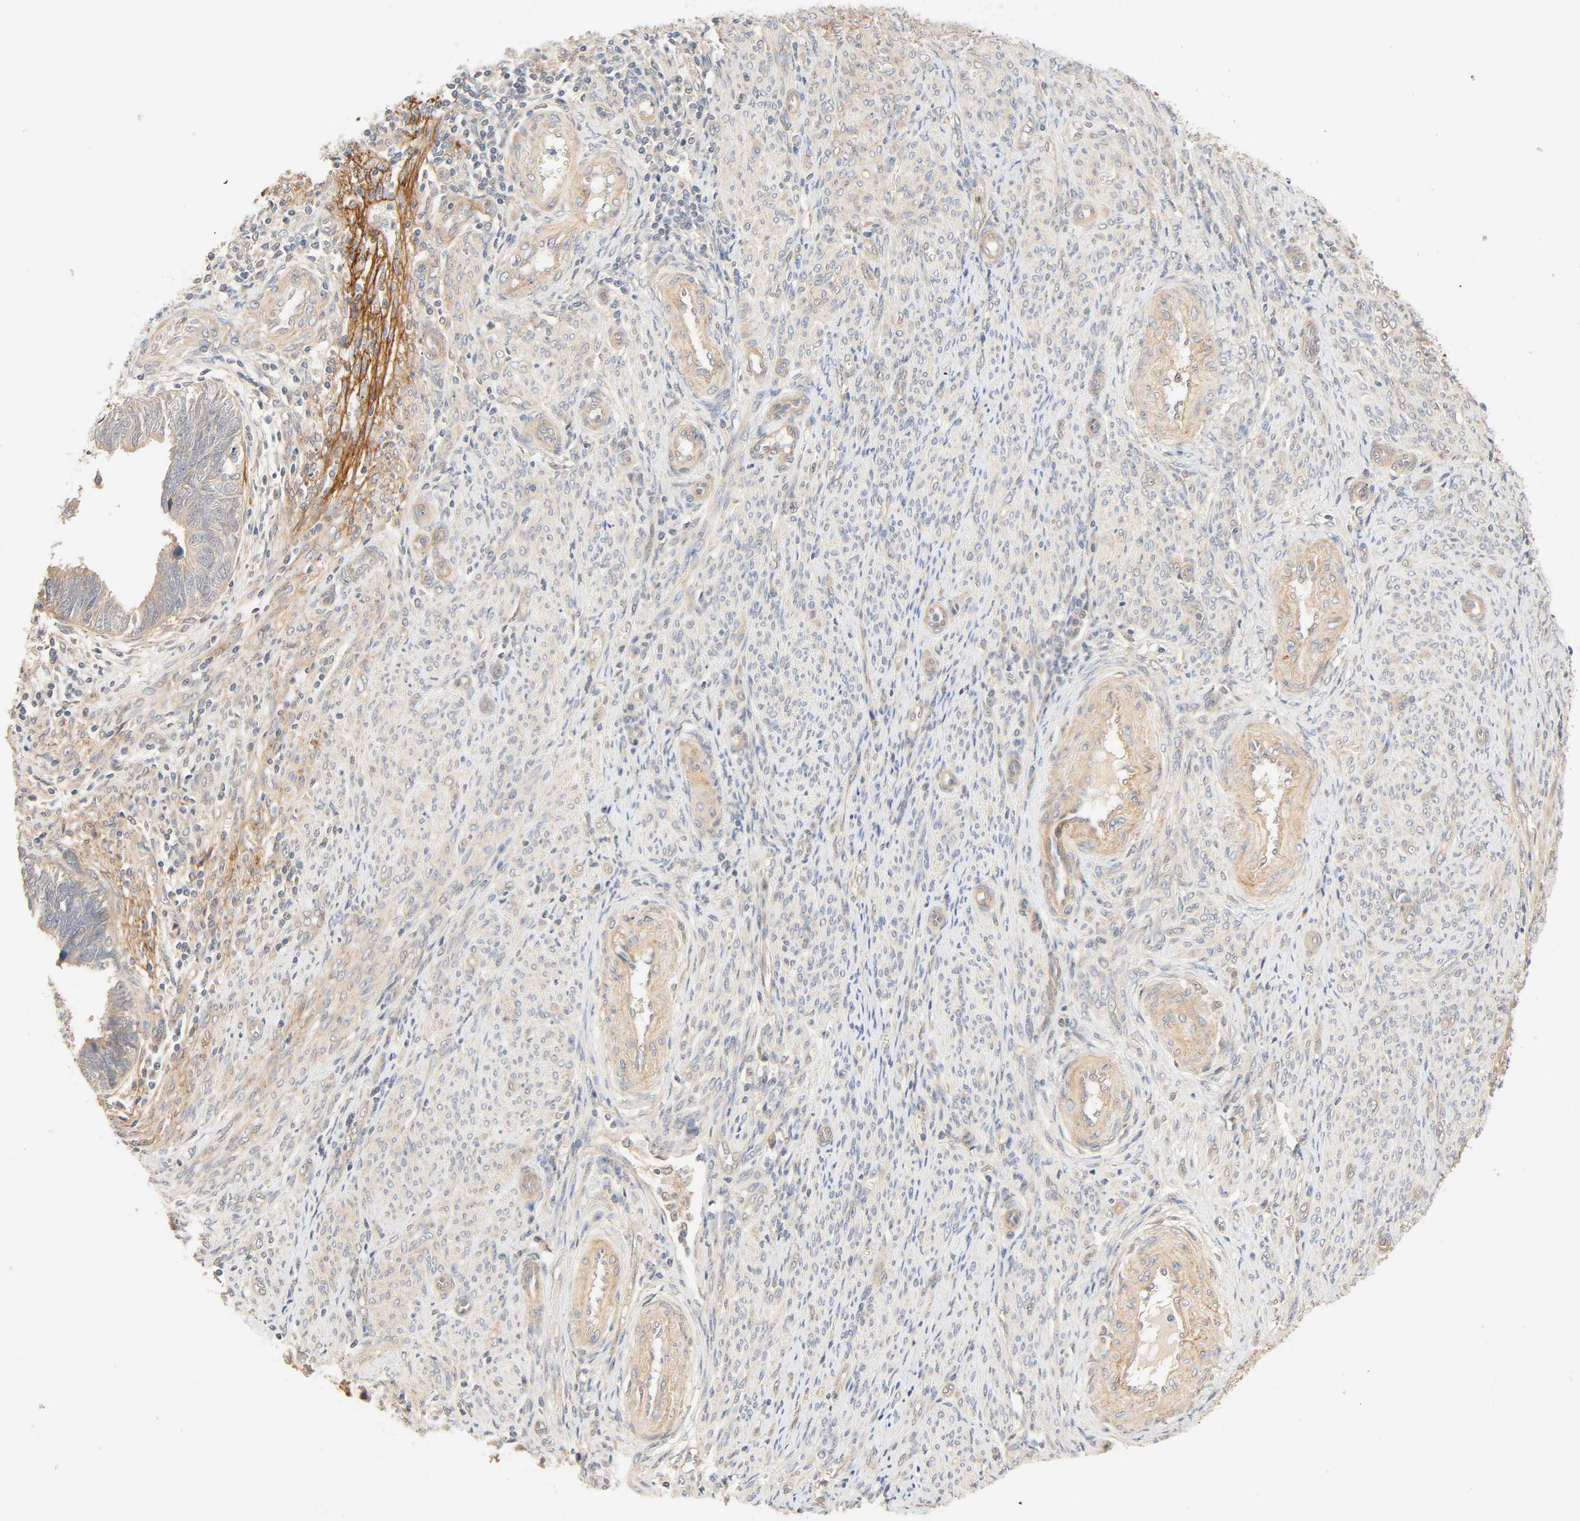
{"staining": {"intensity": "weak", "quantity": "<25%", "location": "cytoplasmic/membranous"}, "tissue": "endometrial cancer", "cell_type": "Tumor cells", "image_type": "cancer", "snomed": [{"axis": "morphology", "description": "Adenocarcinoma, NOS"}, {"axis": "topography", "description": "Endometrium"}], "caption": "A high-resolution micrograph shows immunohistochemistry (IHC) staining of endometrial cancer, which reveals no significant staining in tumor cells.", "gene": "CACNA1G", "patient": {"sex": "female", "age": 75}}